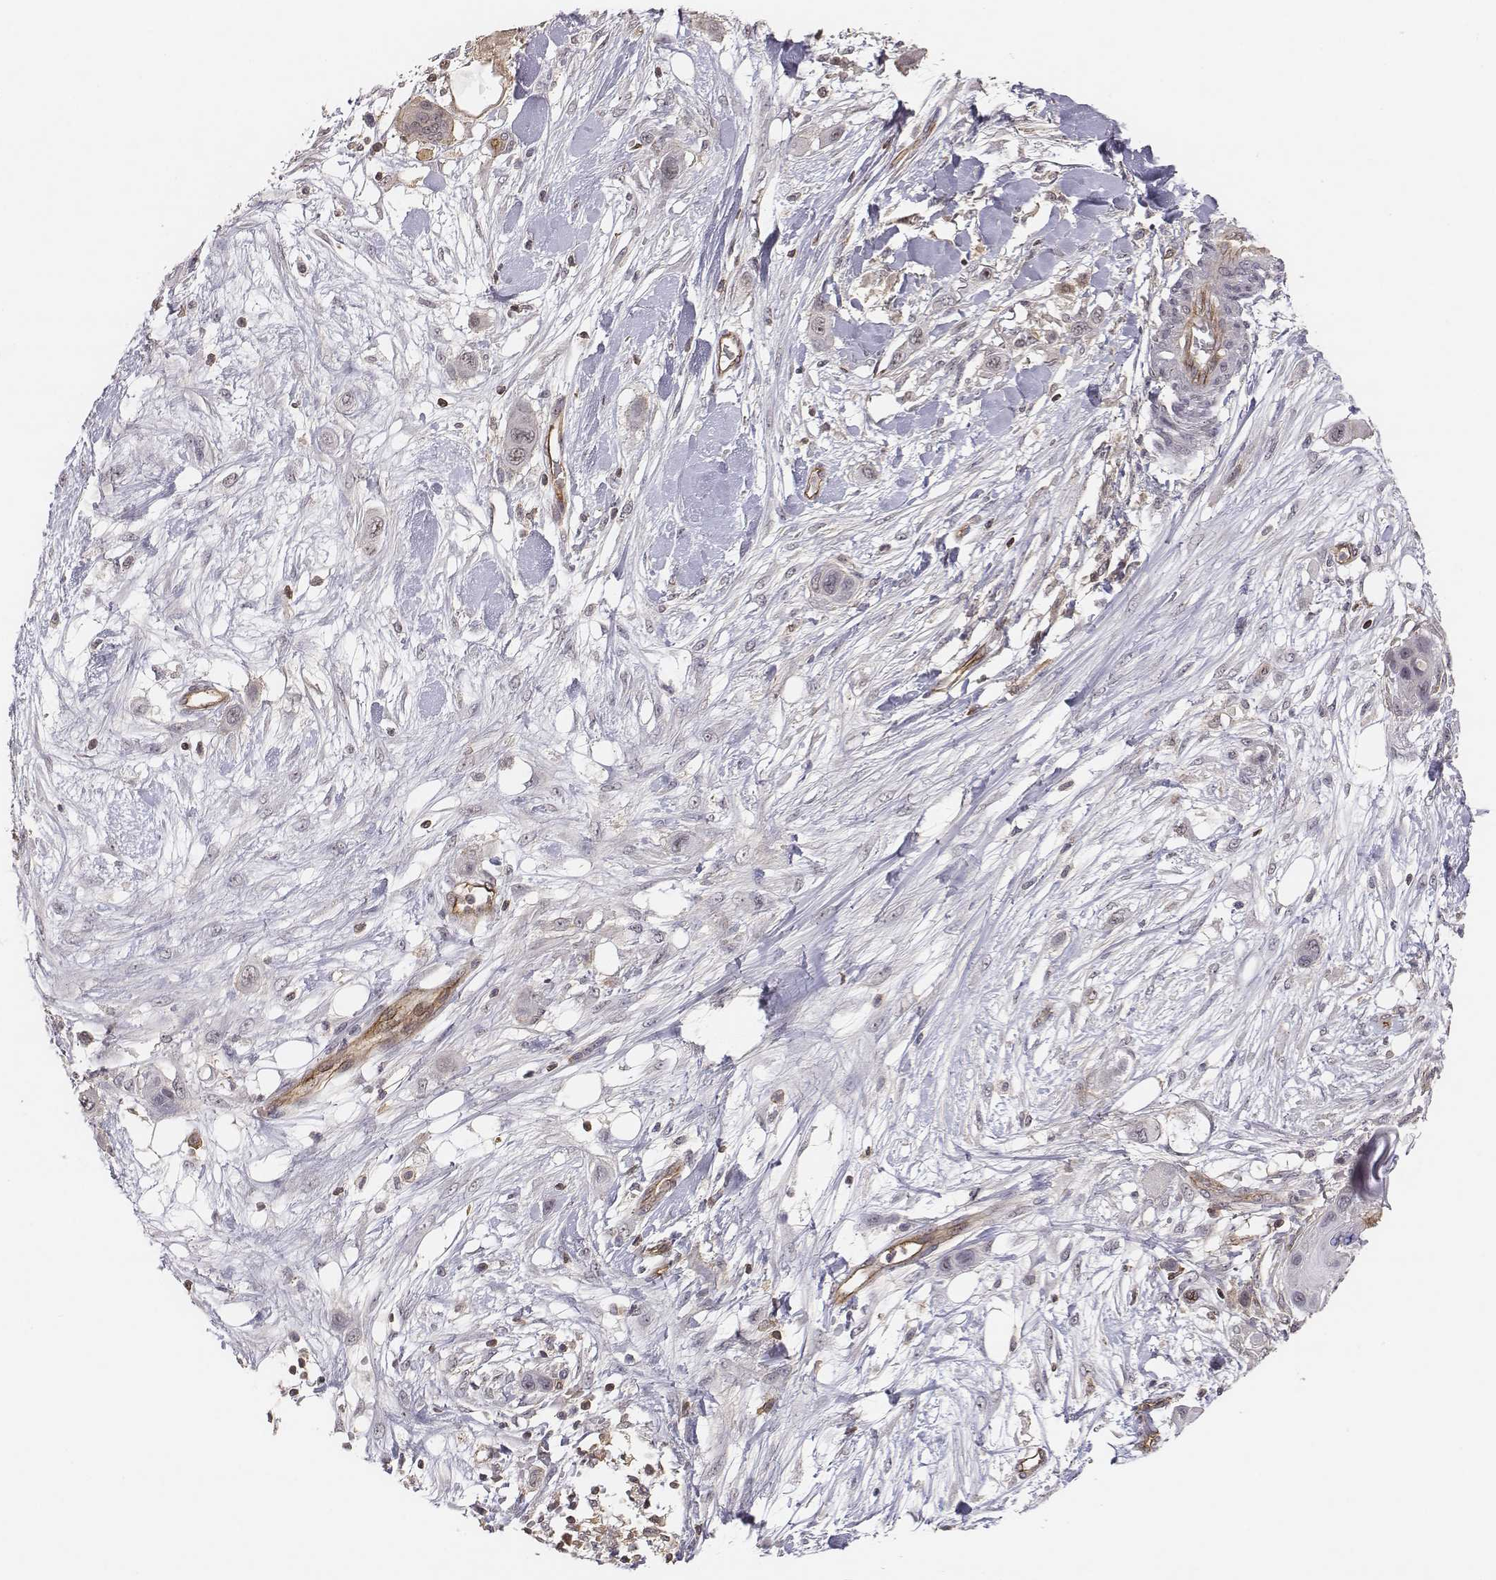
{"staining": {"intensity": "negative", "quantity": "none", "location": "none"}, "tissue": "skin cancer", "cell_type": "Tumor cells", "image_type": "cancer", "snomed": [{"axis": "morphology", "description": "Squamous cell carcinoma, NOS"}, {"axis": "topography", "description": "Skin"}], "caption": "Photomicrograph shows no protein staining in tumor cells of skin cancer tissue.", "gene": "PTPRG", "patient": {"sex": "male", "age": 79}}